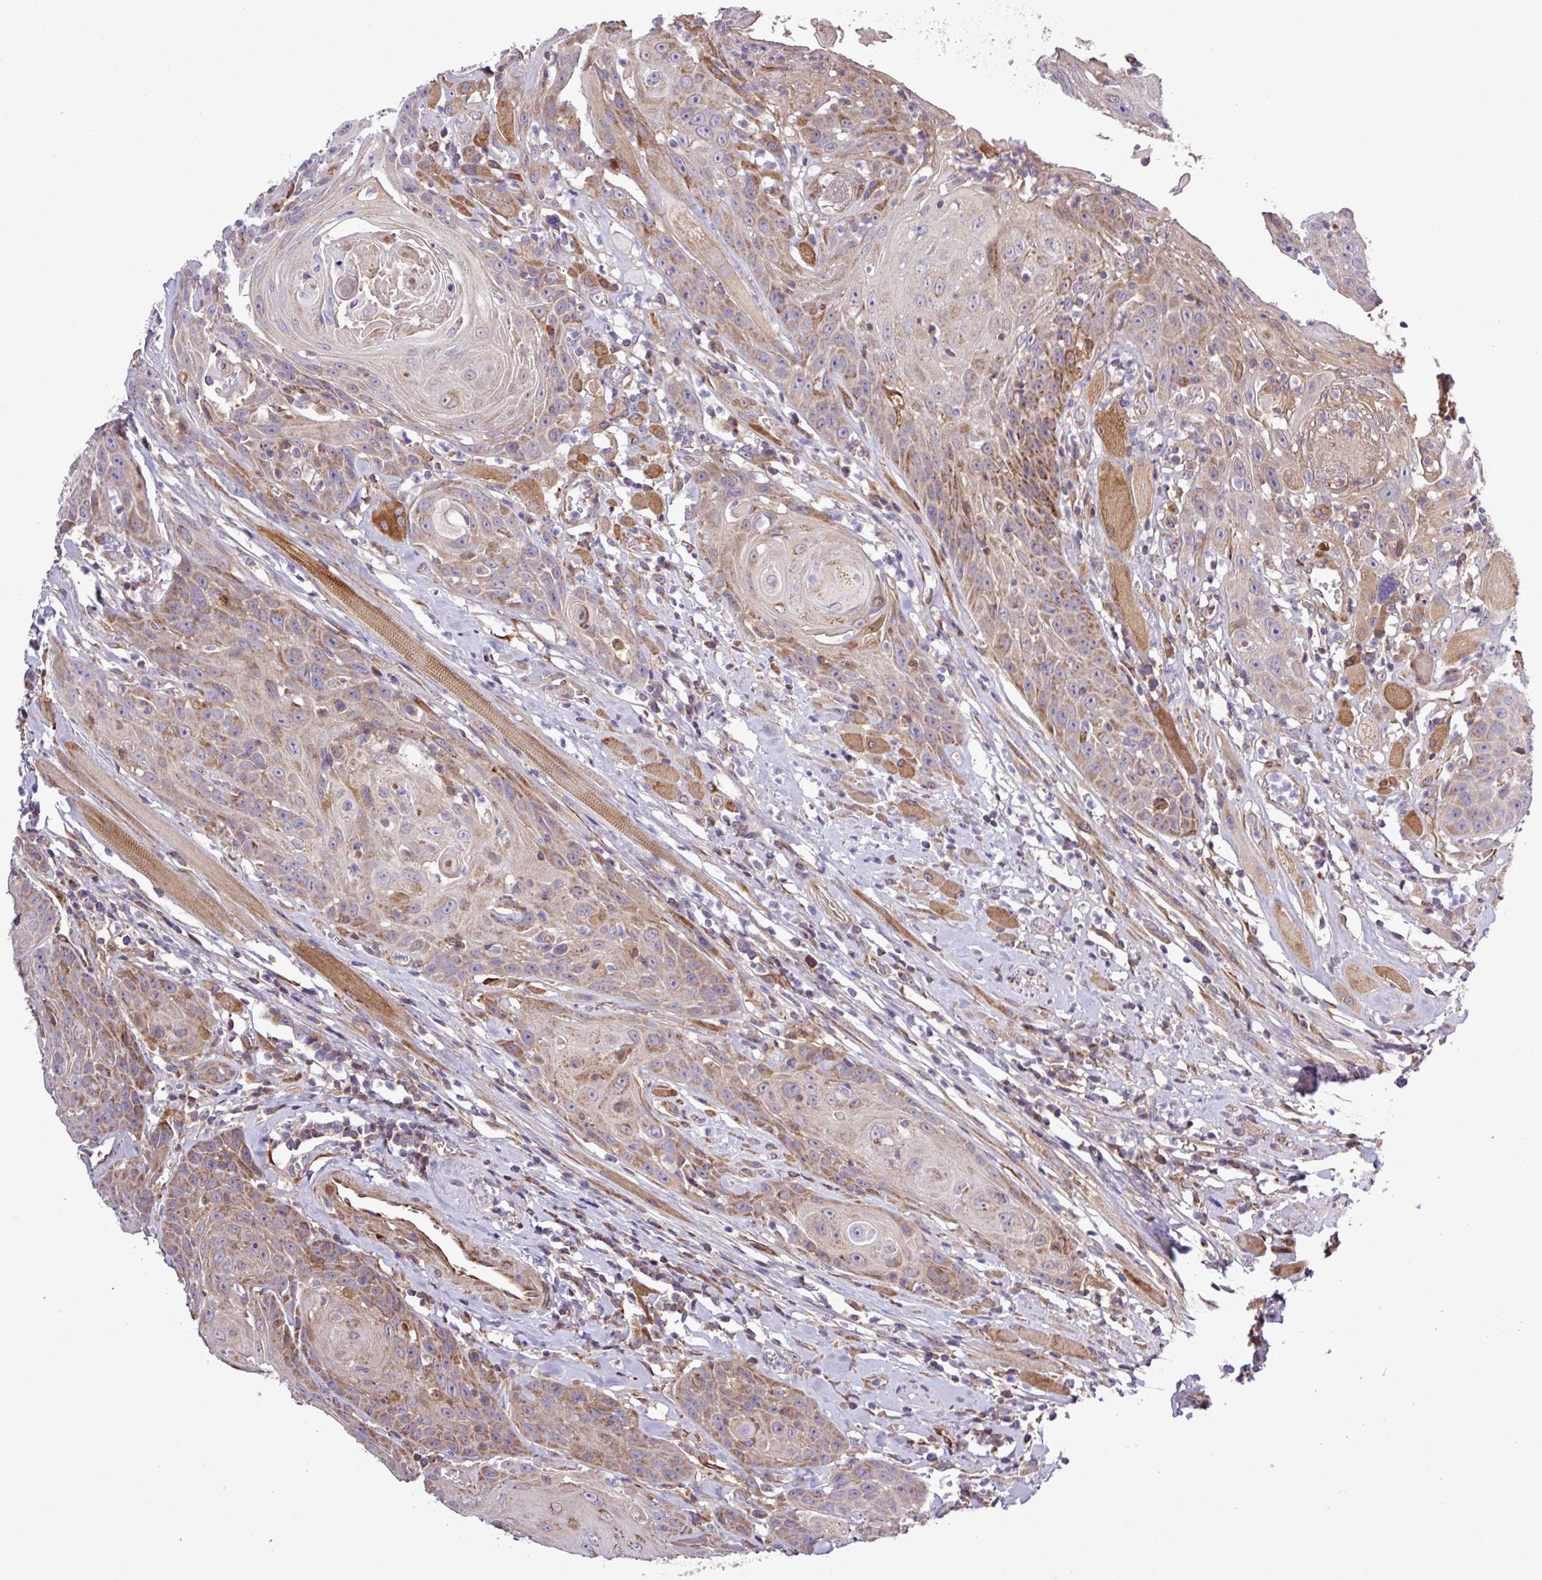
{"staining": {"intensity": "moderate", "quantity": ">75%", "location": "cytoplasmic/membranous"}, "tissue": "head and neck cancer", "cell_type": "Tumor cells", "image_type": "cancer", "snomed": [{"axis": "morphology", "description": "Squamous cell carcinoma, NOS"}, {"axis": "topography", "description": "Head-Neck"}], "caption": "Head and neck cancer tissue demonstrates moderate cytoplasmic/membranous staining in about >75% of tumor cells, visualized by immunohistochemistry.", "gene": "CWH43", "patient": {"sex": "female", "age": 59}}